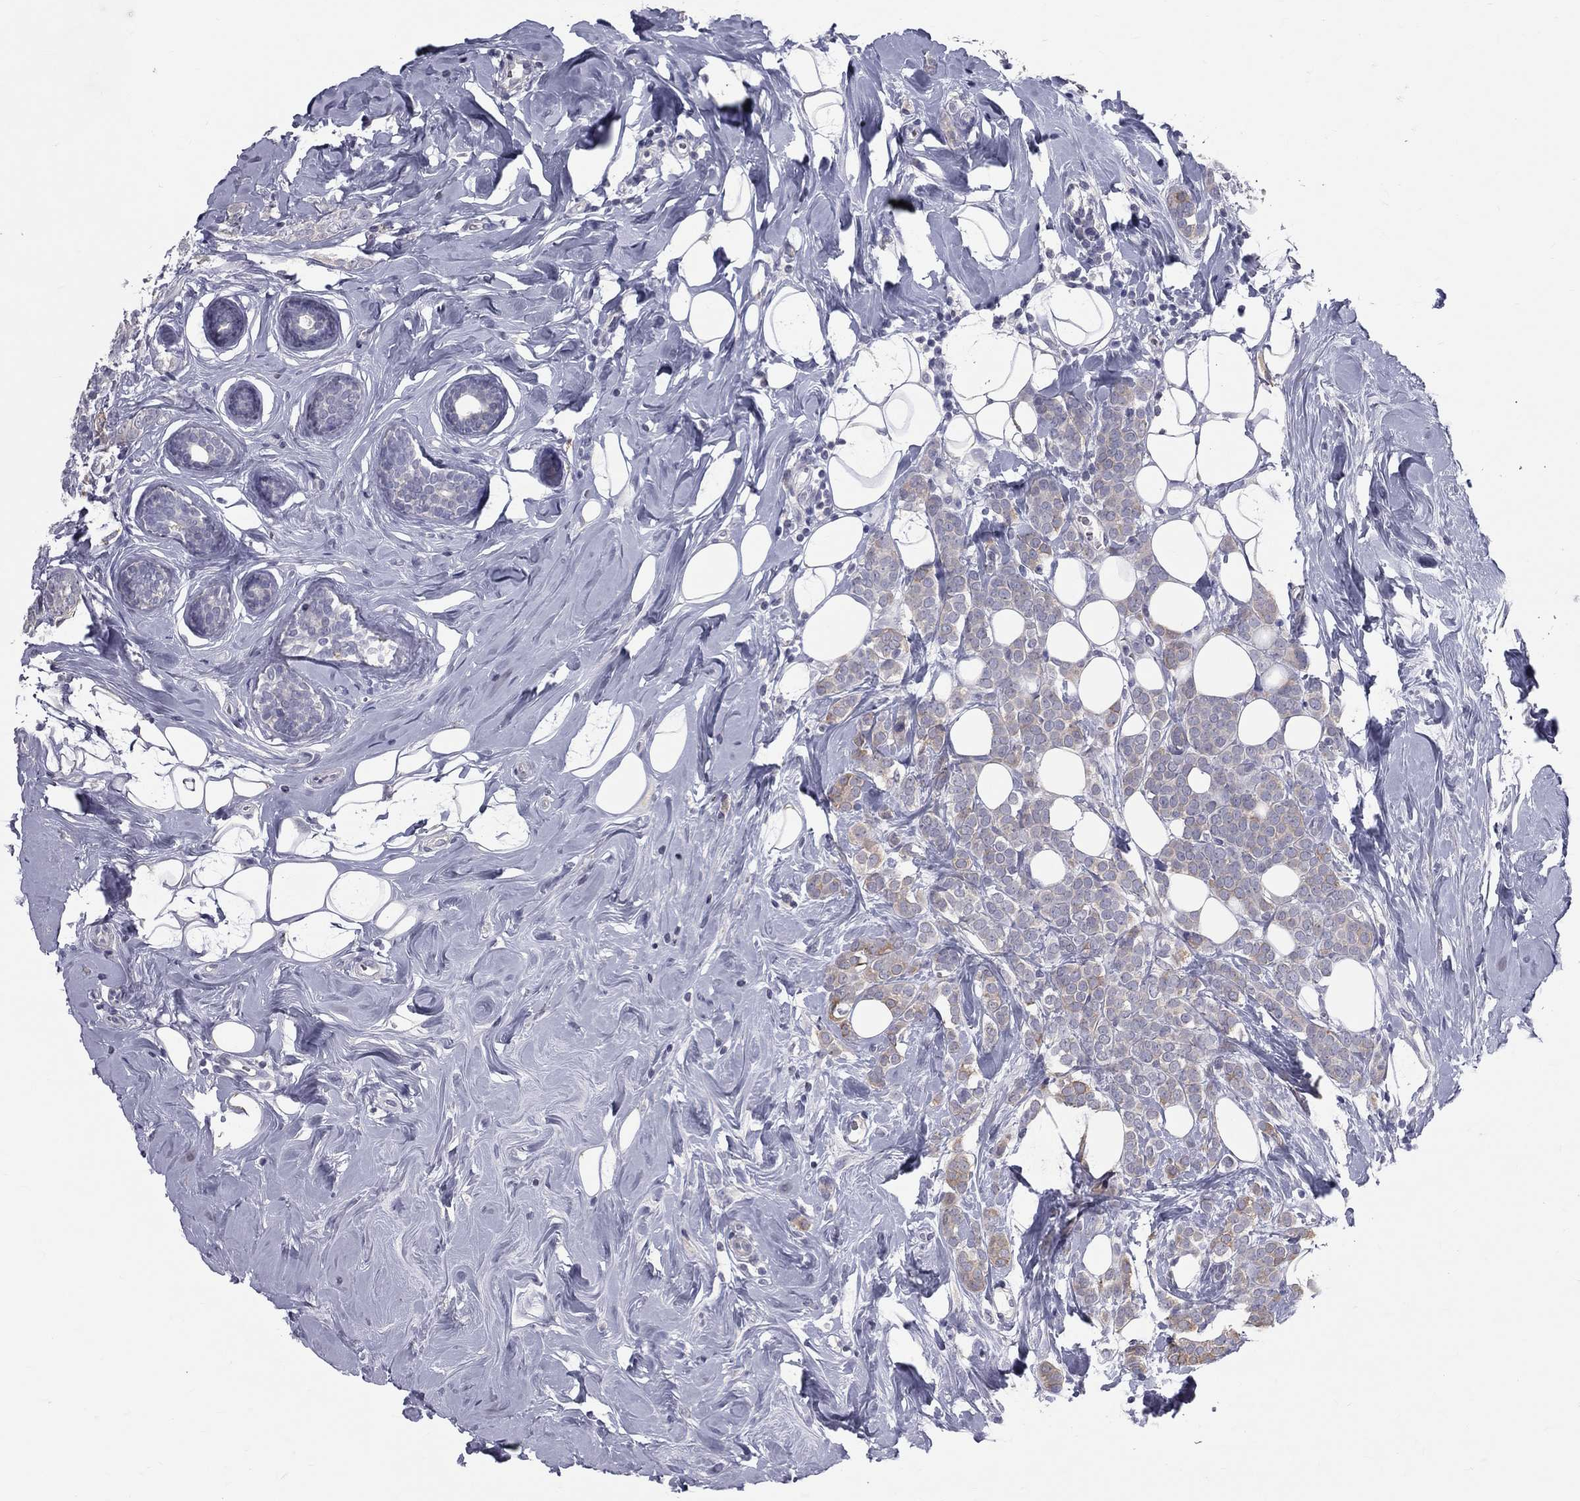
{"staining": {"intensity": "moderate", "quantity": "<25%", "location": "cytoplasmic/membranous"}, "tissue": "breast cancer", "cell_type": "Tumor cells", "image_type": "cancer", "snomed": [{"axis": "morphology", "description": "Lobular carcinoma"}, {"axis": "topography", "description": "Breast"}], "caption": "Immunohistochemical staining of breast lobular carcinoma exhibits low levels of moderate cytoplasmic/membranous positivity in approximately <25% of tumor cells. (DAB = brown stain, brightfield microscopy at high magnification).", "gene": "TFPI2", "patient": {"sex": "female", "age": 49}}